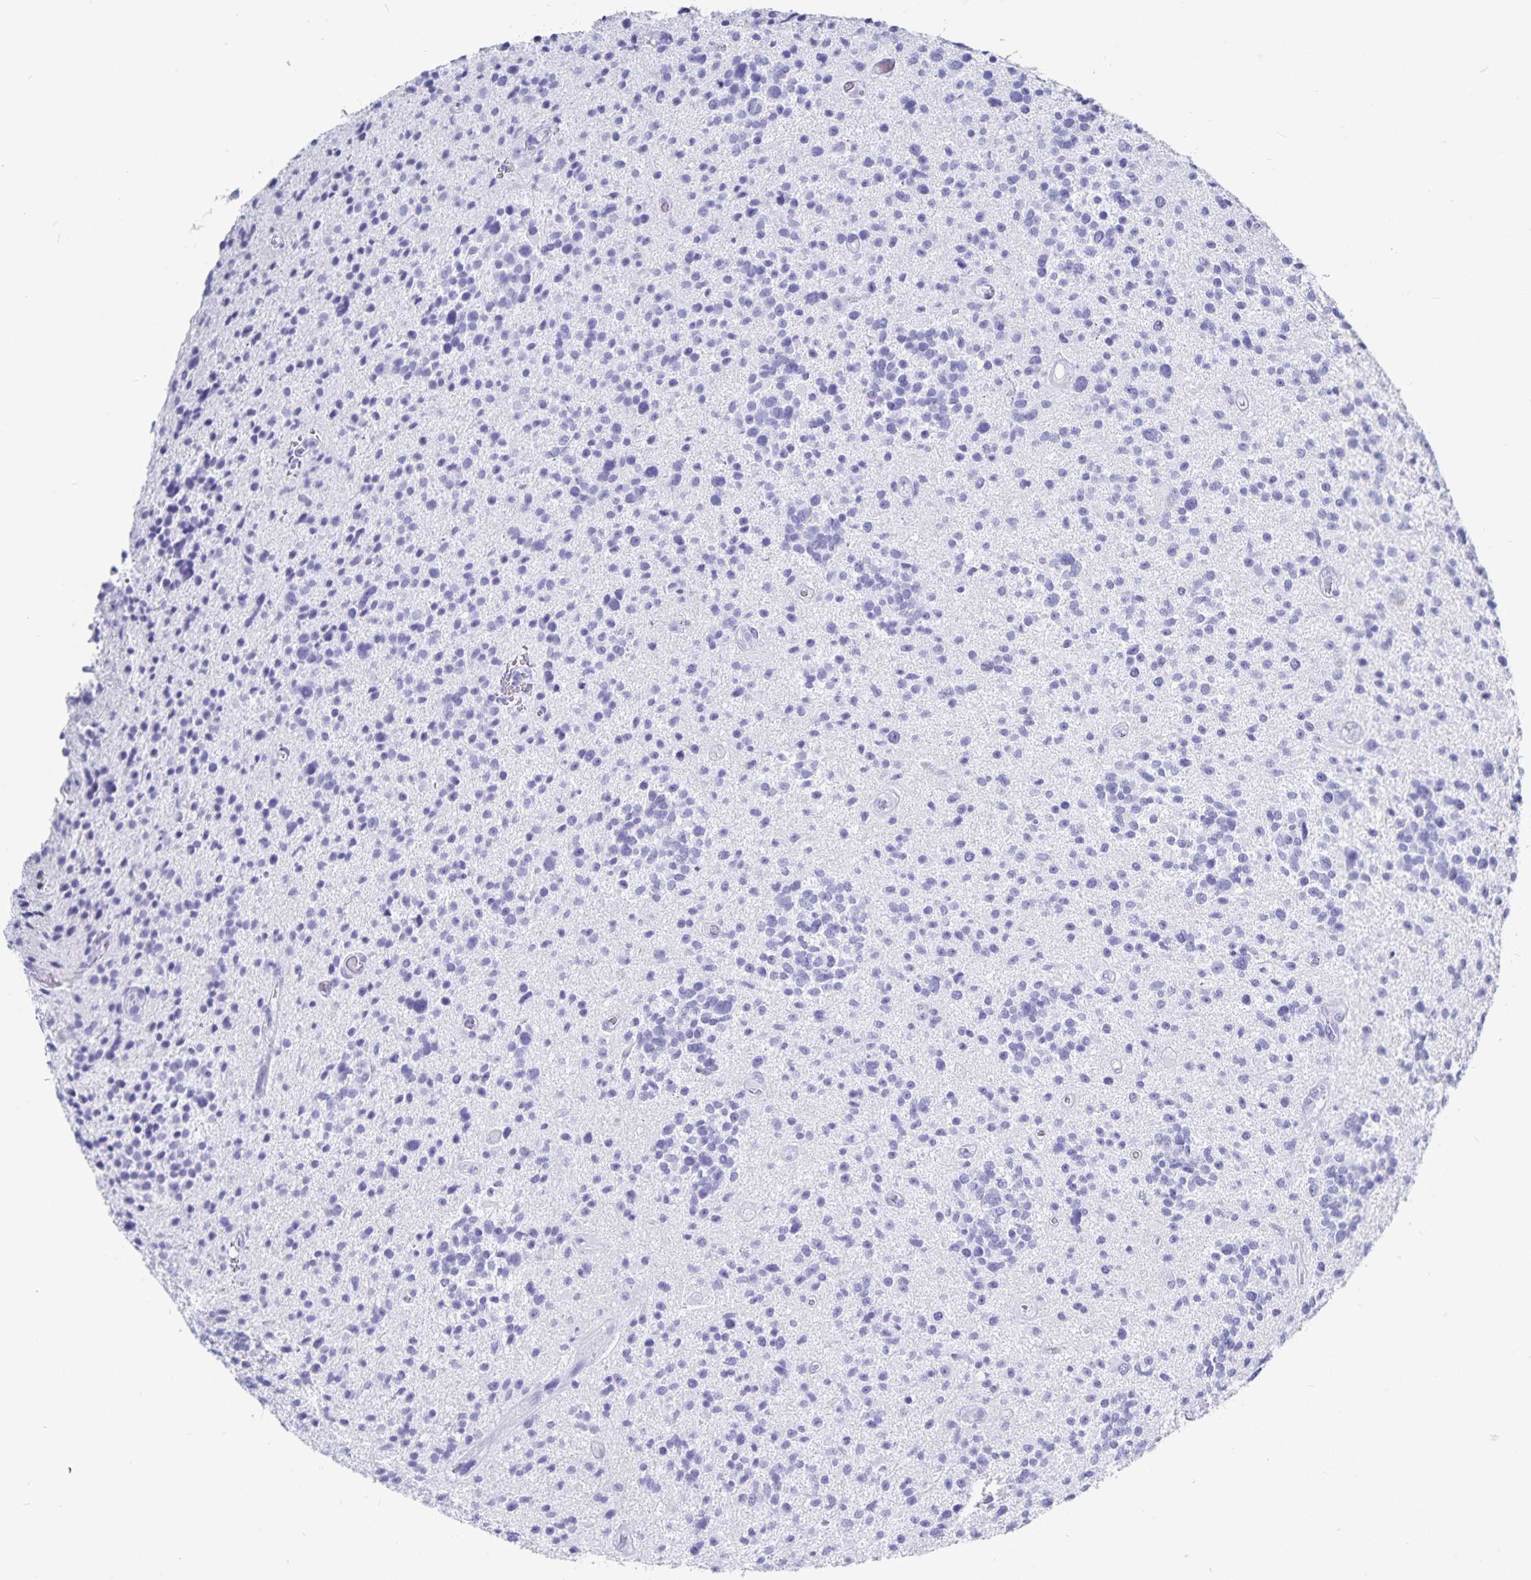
{"staining": {"intensity": "negative", "quantity": "none", "location": "none"}, "tissue": "glioma", "cell_type": "Tumor cells", "image_type": "cancer", "snomed": [{"axis": "morphology", "description": "Glioma, malignant, High grade"}, {"axis": "topography", "description": "Brain"}], "caption": "There is no significant expression in tumor cells of malignant glioma (high-grade).", "gene": "C19orf73", "patient": {"sex": "male", "age": 29}}